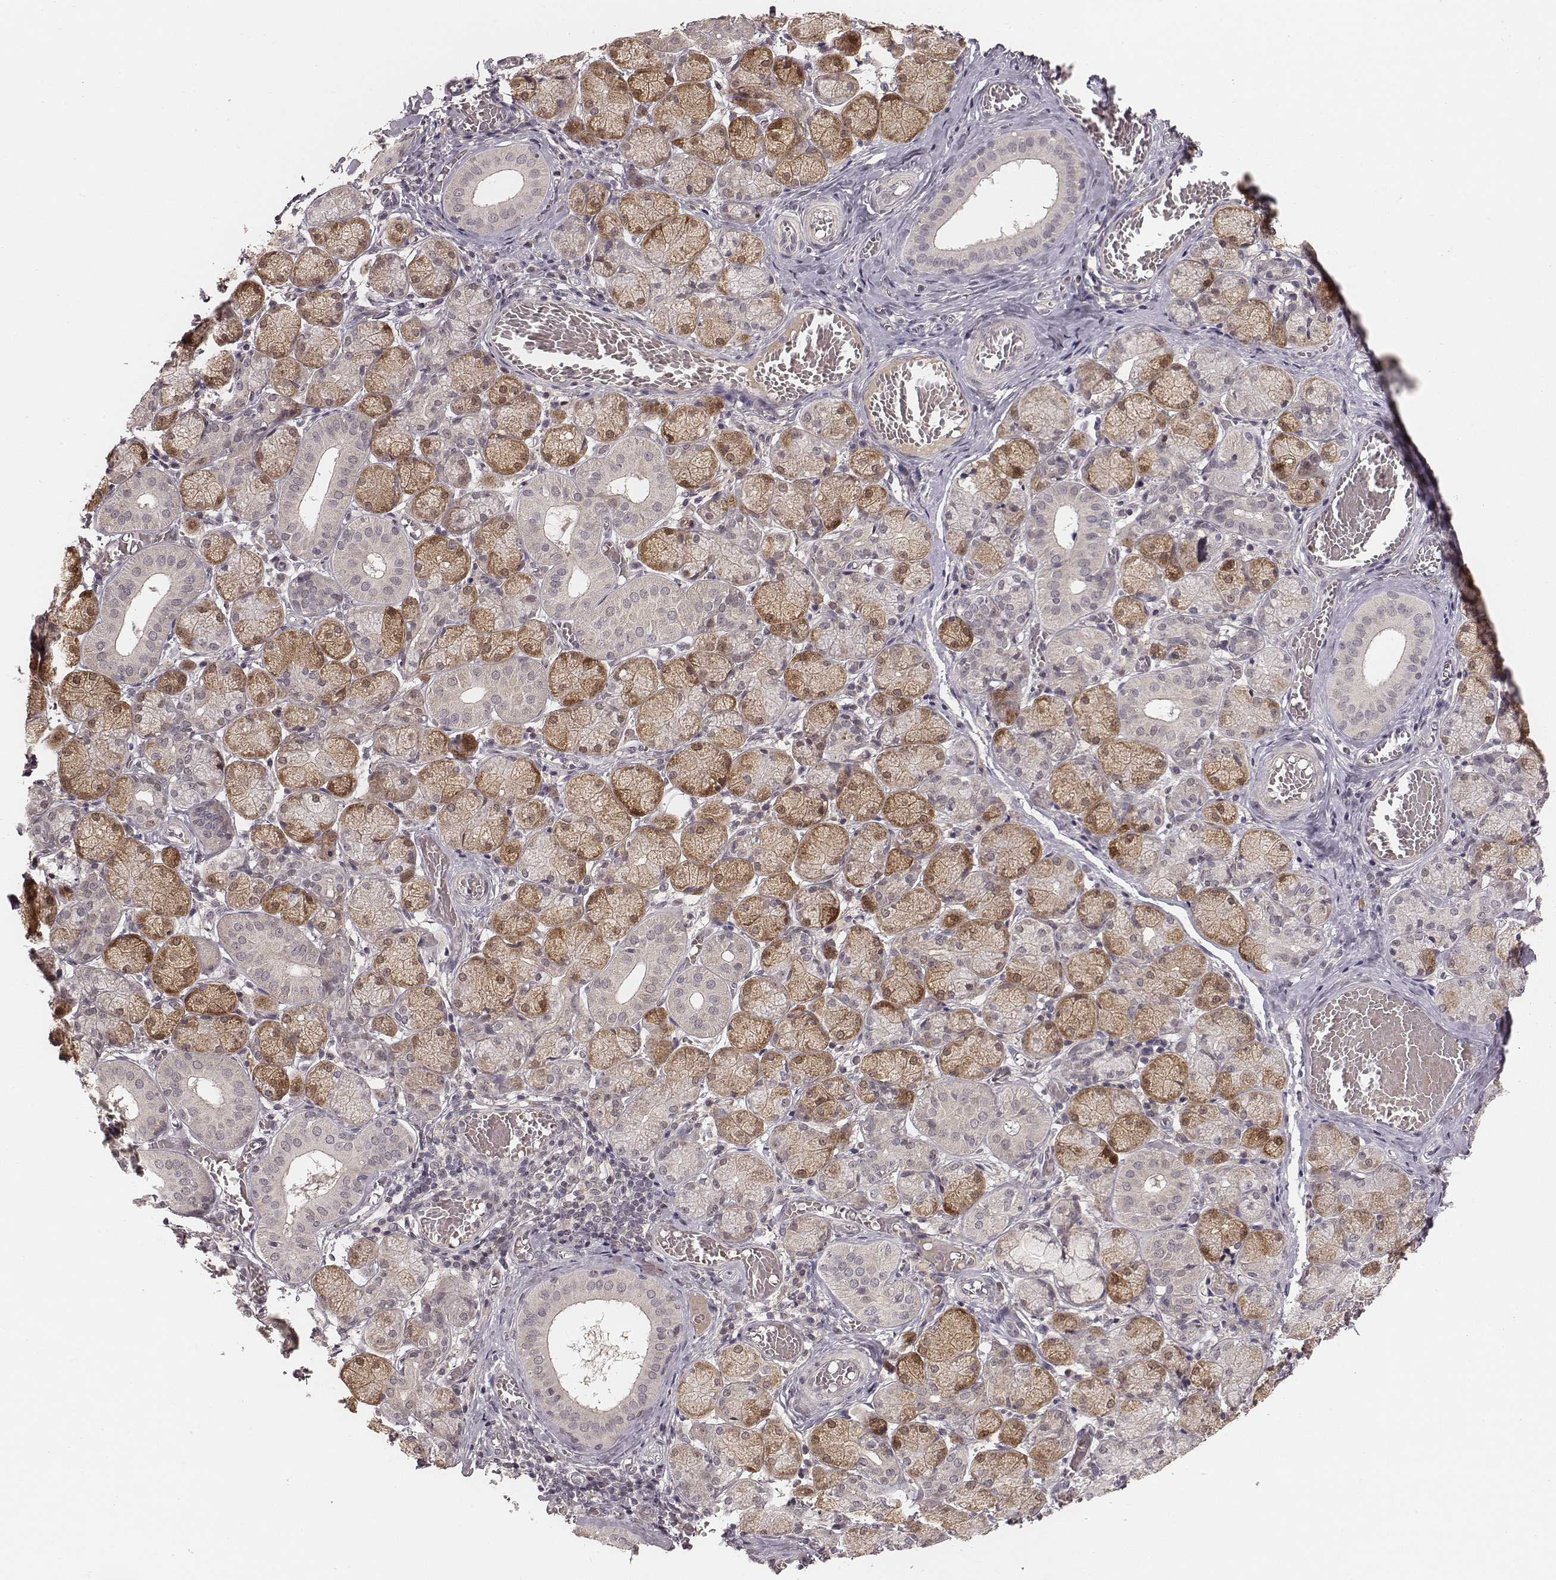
{"staining": {"intensity": "weak", "quantity": ">75%", "location": "cytoplasmic/membranous,nuclear"}, "tissue": "salivary gland", "cell_type": "Glandular cells", "image_type": "normal", "snomed": [{"axis": "morphology", "description": "Normal tissue, NOS"}, {"axis": "topography", "description": "Salivary gland"}, {"axis": "topography", "description": "Peripheral nerve tissue"}], "caption": "An image of salivary gland stained for a protein displays weak cytoplasmic/membranous,nuclear brown staining in glandular cells. (DAB (3,3'-diaminobenzidine) = brown stain, brightfield microscopy at high magnification).", "gene": "LY6K", "patient": {"sex": "female", "age": 24}}